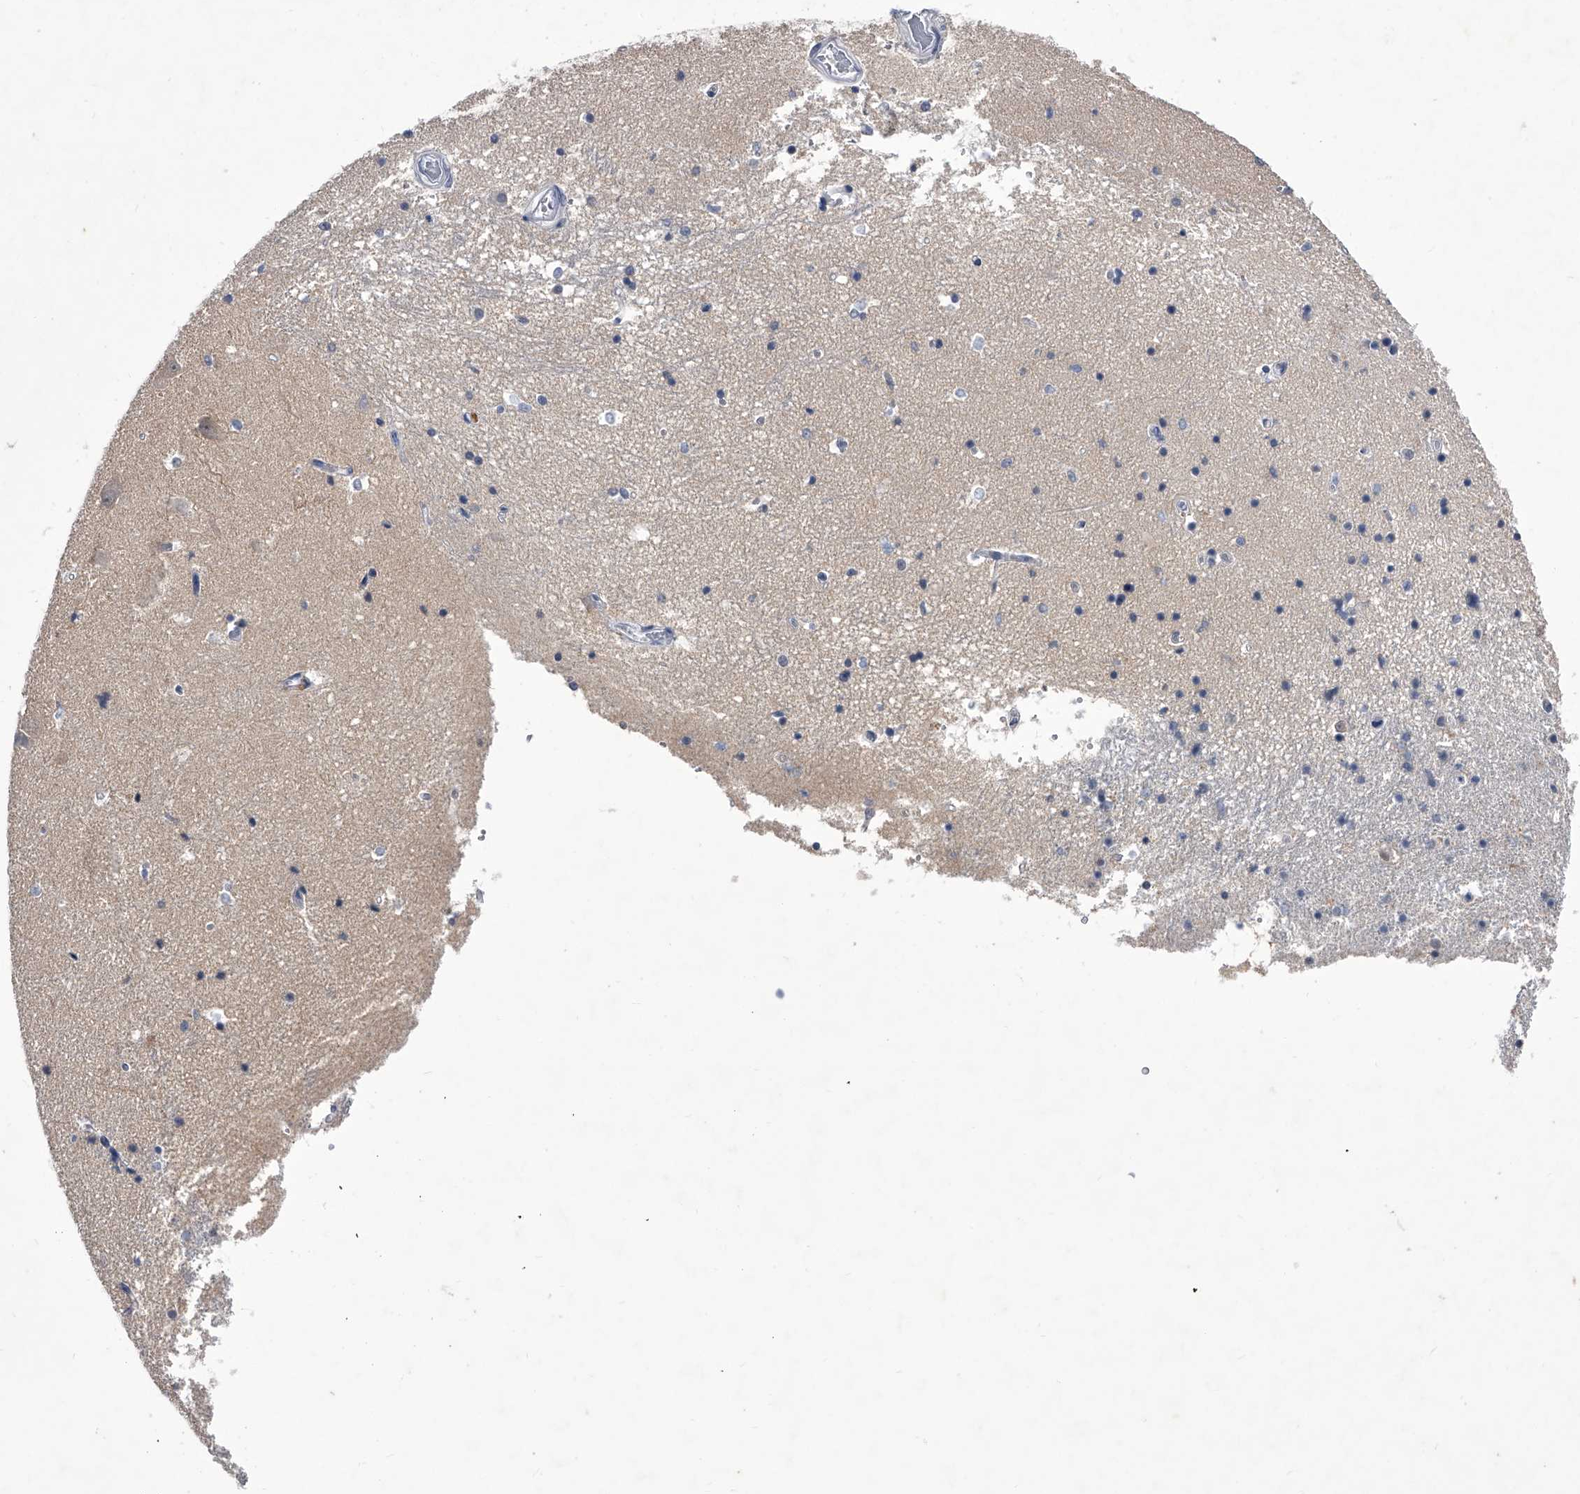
{"staining": {"intensity": "negative", "quantity": "none", "location": "none"}, "tissue": "hippocampus", "cell_type": "Glial cells", "image_type": "normal", "snomed": [{"axis": "morphology", "description": "Normal tissue, NOS"}, {"axis": "topography", "description": "Hippocampus"}], "caption": "This is an immunohistochemistry (IHC) photomicrograph of unremarkable human hippocampus. There is no expression in glial cells.", "gene": "CRISP2", "patient": {"sex": "male", "age": 45}}